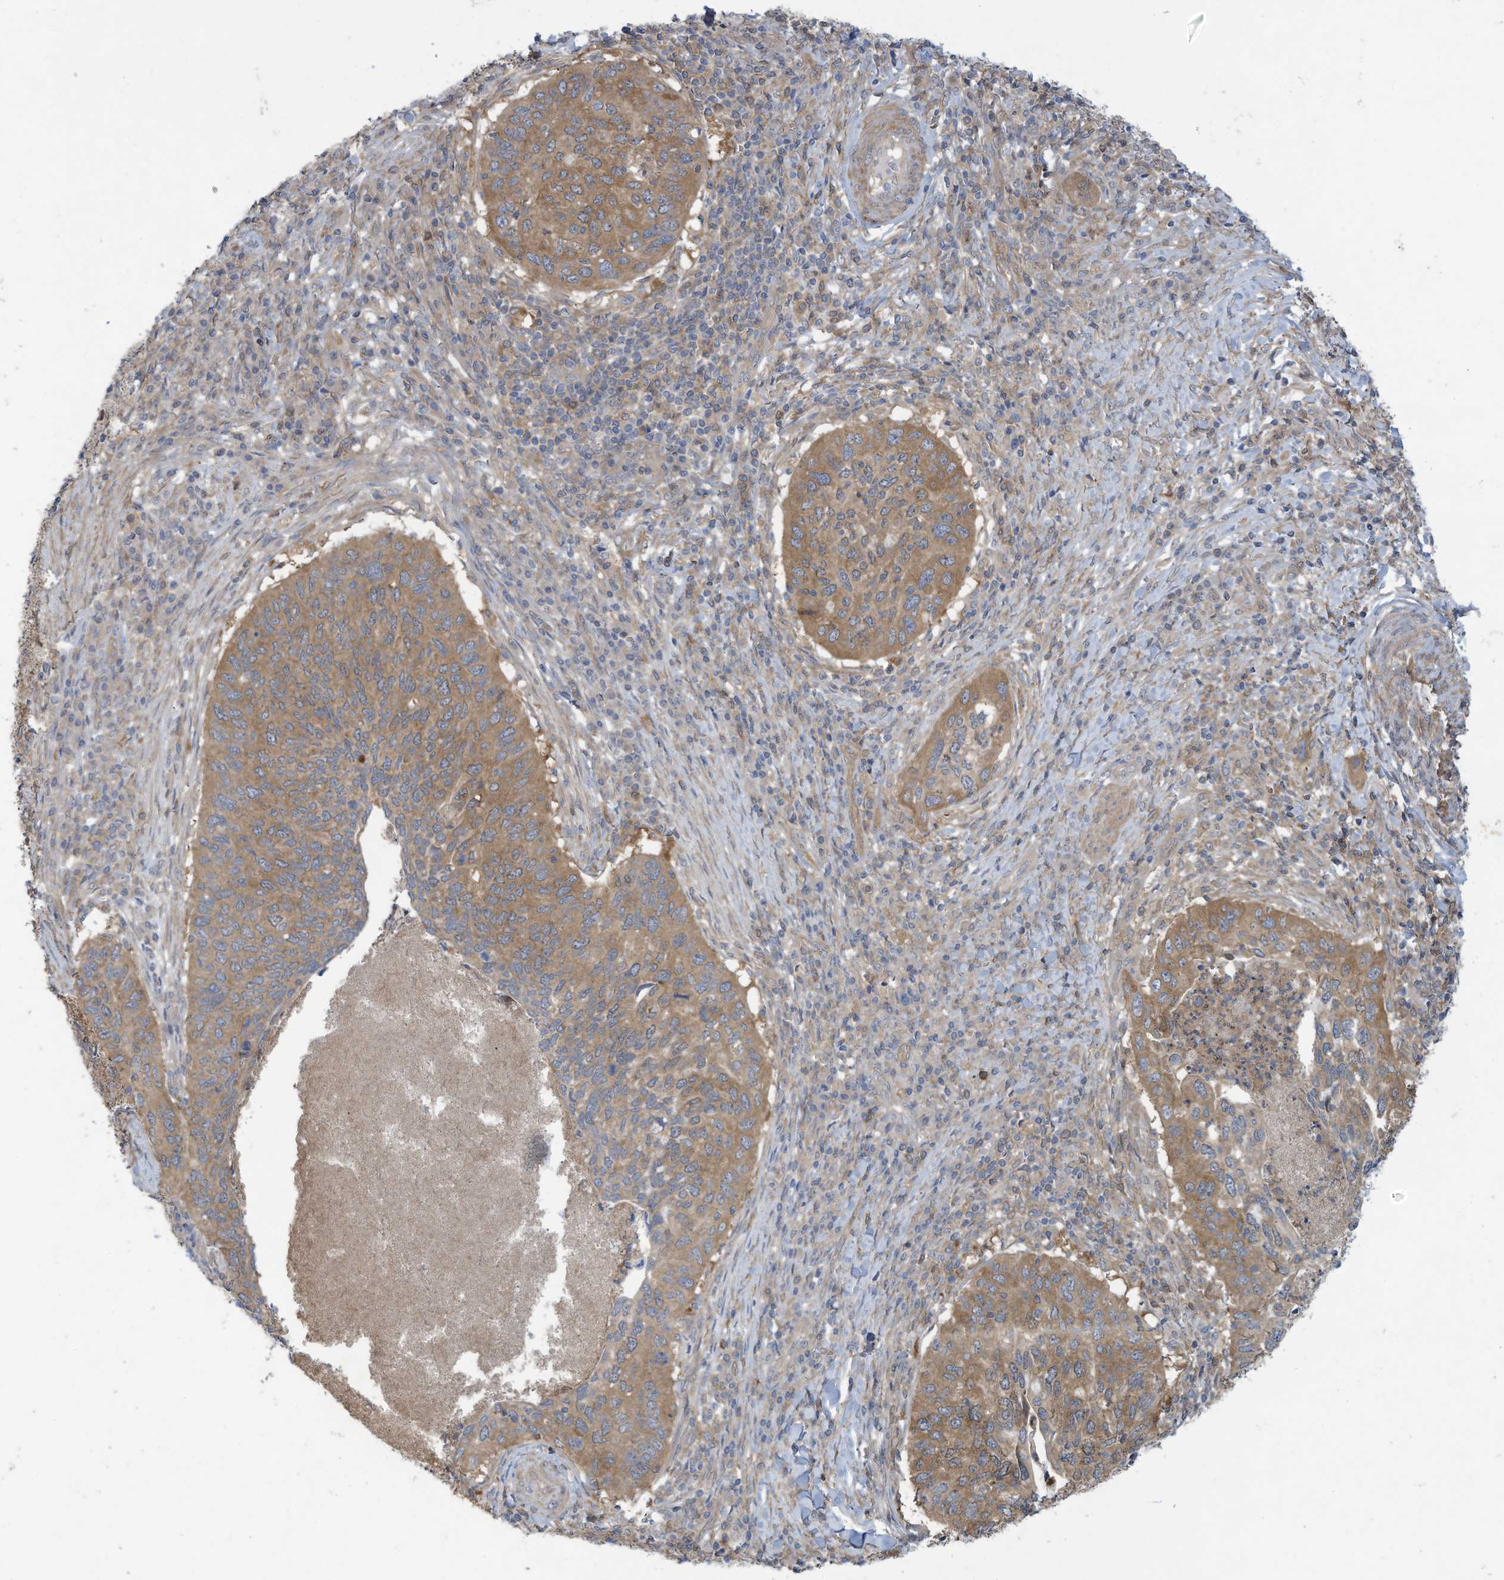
{"staining": {"intensity": "moderate", "quantity": ">75%", "location": "cytoplasmic/membranous"}, "tissue": "cervical cancer", "cell_type": "Tumor cells", "image_type": "cancer", "snomed": [{"axis": "morphology", "description": "Squamous cell carcinoma, NOS"}, {"axis": "topography", "description": "Cervix"}], "caption": "Protein expression analysis of human cervical cancer reveals moderate cytoplasmic/membranous positivity in approximately >75% of tumor cells.", "gene": "ADI1", "patient": {"sex": "female", "age": 38}}